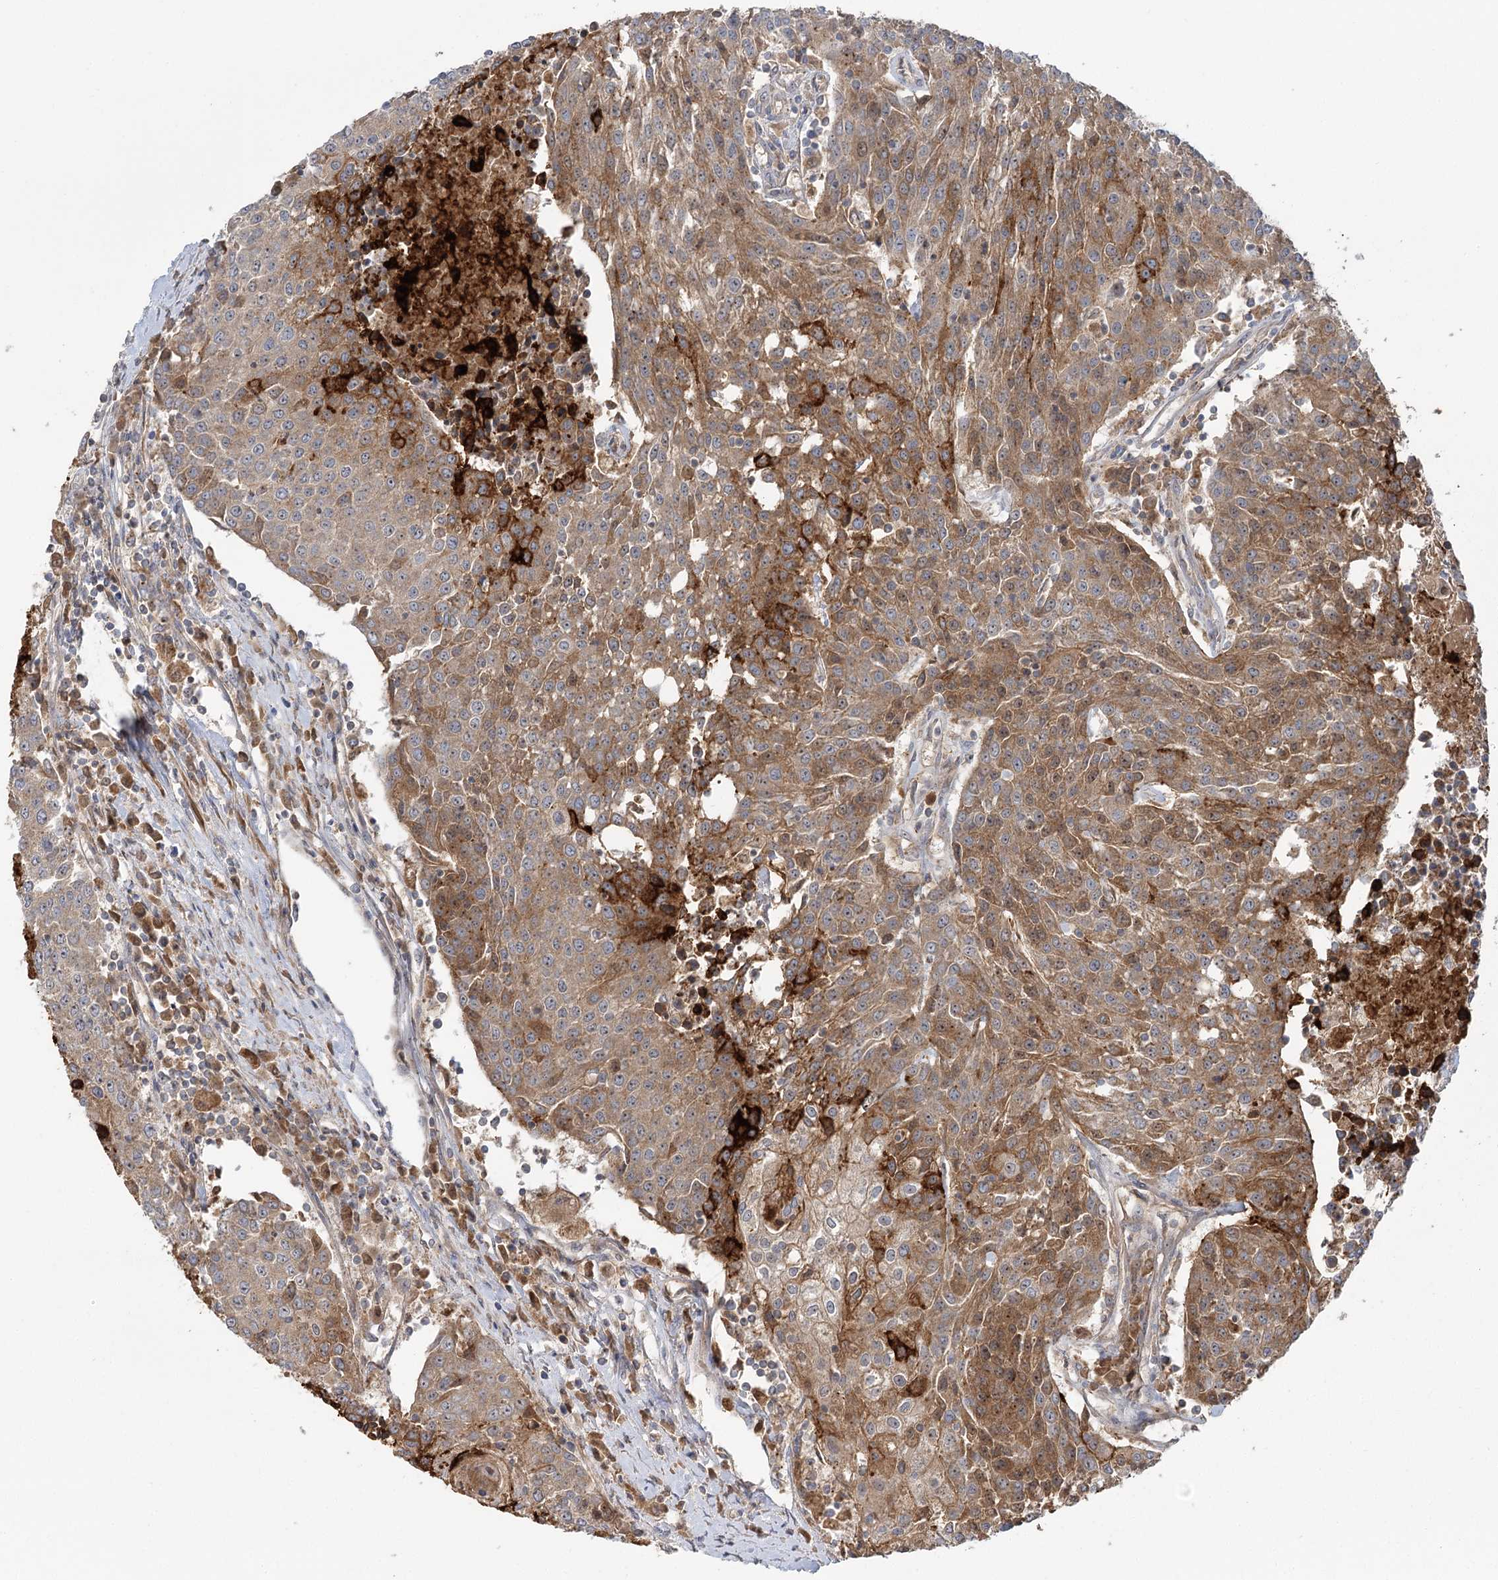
{"staining": {"intensity": "moderate", "quantity": ">75%", "location": "cytoplasmic/membranous,nuclear"}, "tissue": "urothelial cancer", "cell_type": "Tumor cells", "image_type": "cancer", "snomed": [{"axis": "morphology", "description": "Urothelial carcinoma, High grade"}, {"axis": "topography", "description": "Urinary bladder"}], "caption": "Human urothelial carcinoma (high-grade) stained with a brown dye displays moderate cytoplasmic/membranous and nuclear positive staining in about >75% of tumor cells.", "gene": "RAPGEF6", "patient": {"sex": "female", "age": 85}}